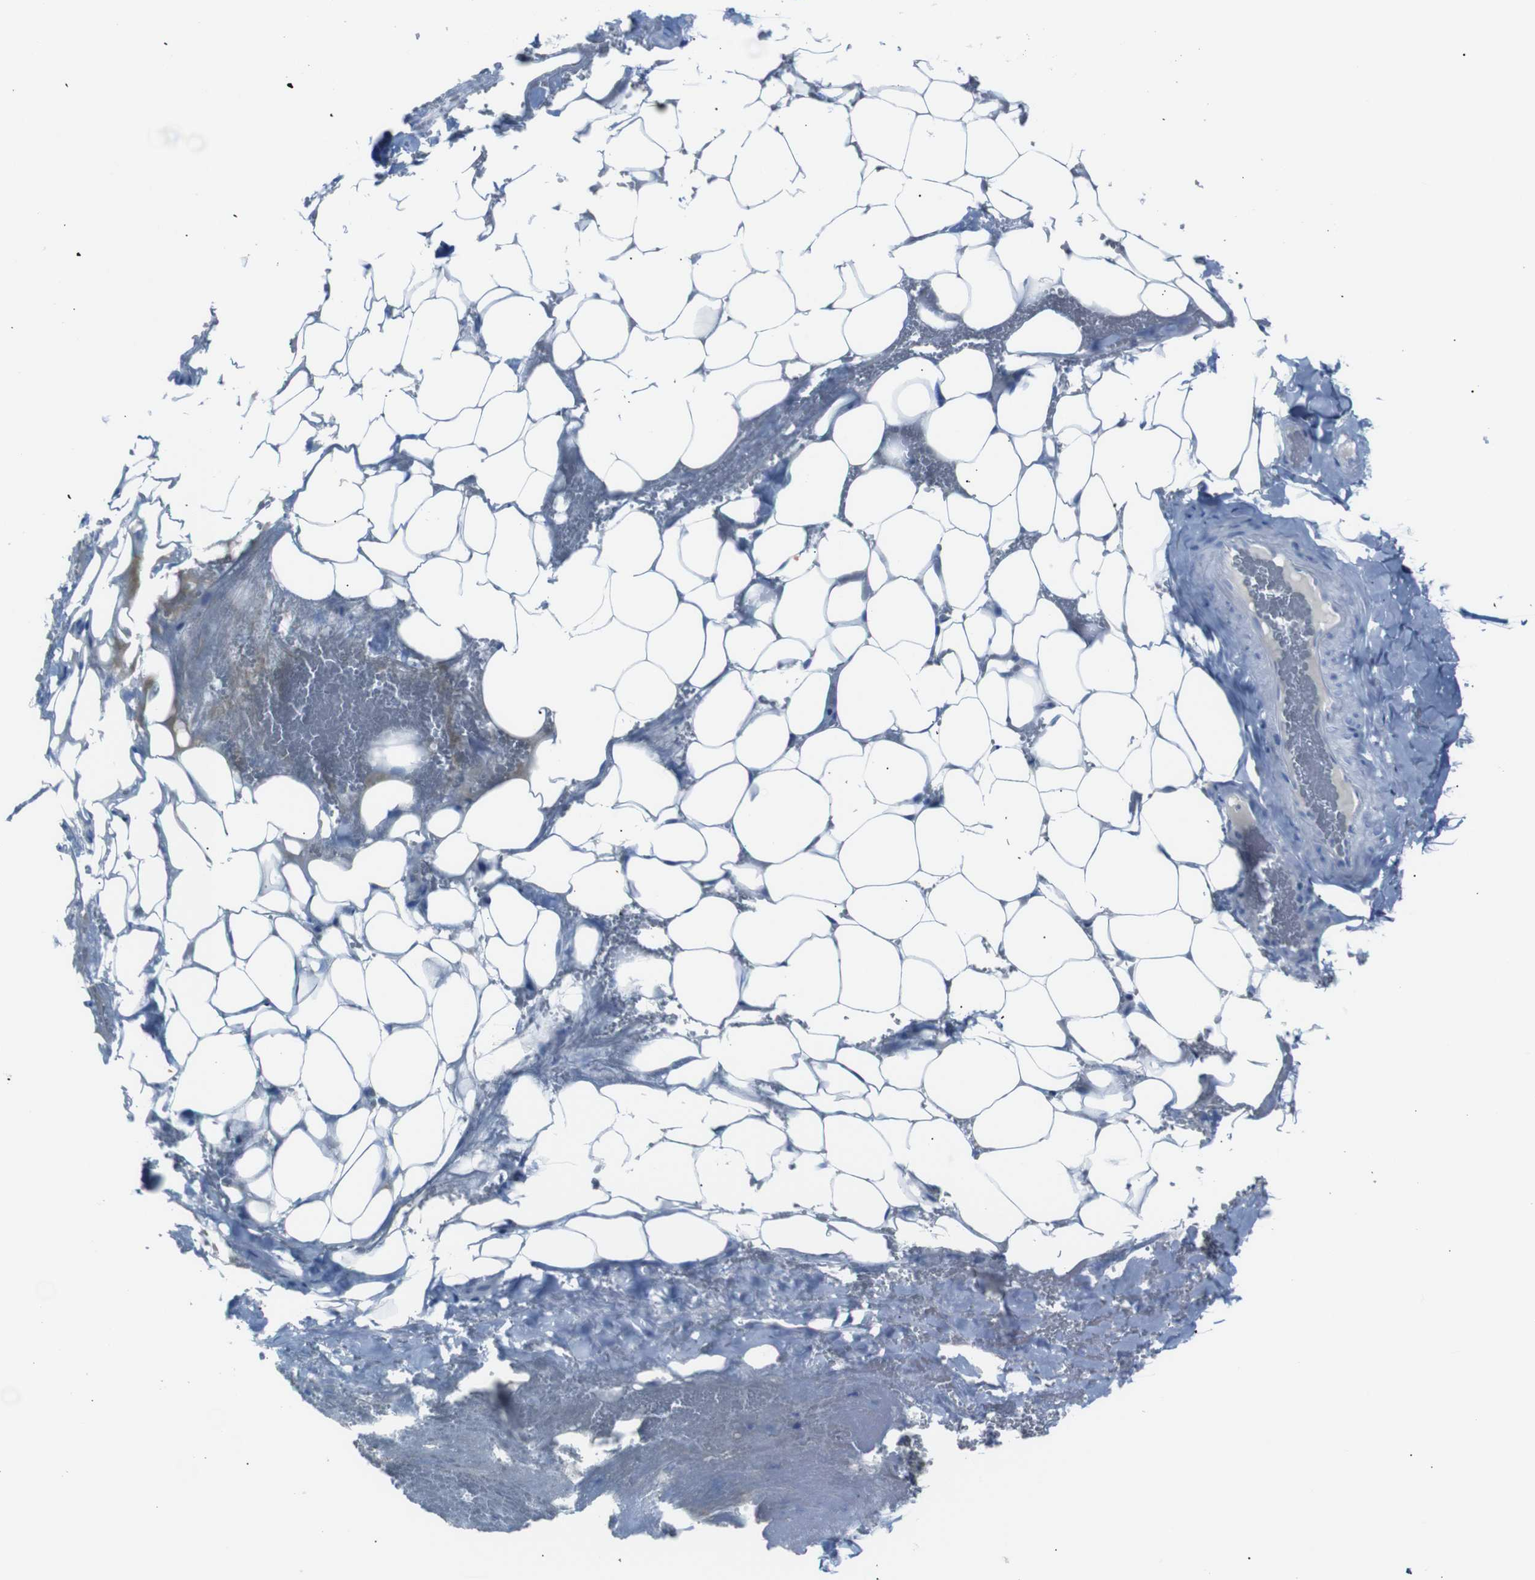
{"staining": {"intensity": "negative", "quantity": "none", "location": "none"}, "tissue": "adipose tissue", "cell_type": "Adipocytes", "image_type": "normal", "snomed": [{"axis": "morphology", "description": "Normal tissue, NOS"}, {"axis": "topography", "description": "Peripheral nerve tissue"}], "caption": "Immunohistochemical staining of benign adipose tissue displays no significant staining in adipocytes. (Brightfield microscopy of DAB (3,3'-diaminobenzidine) IHC at high magnification).", "gene": "ERVMER34", "patient": {"sex": "male", "age": 70}}